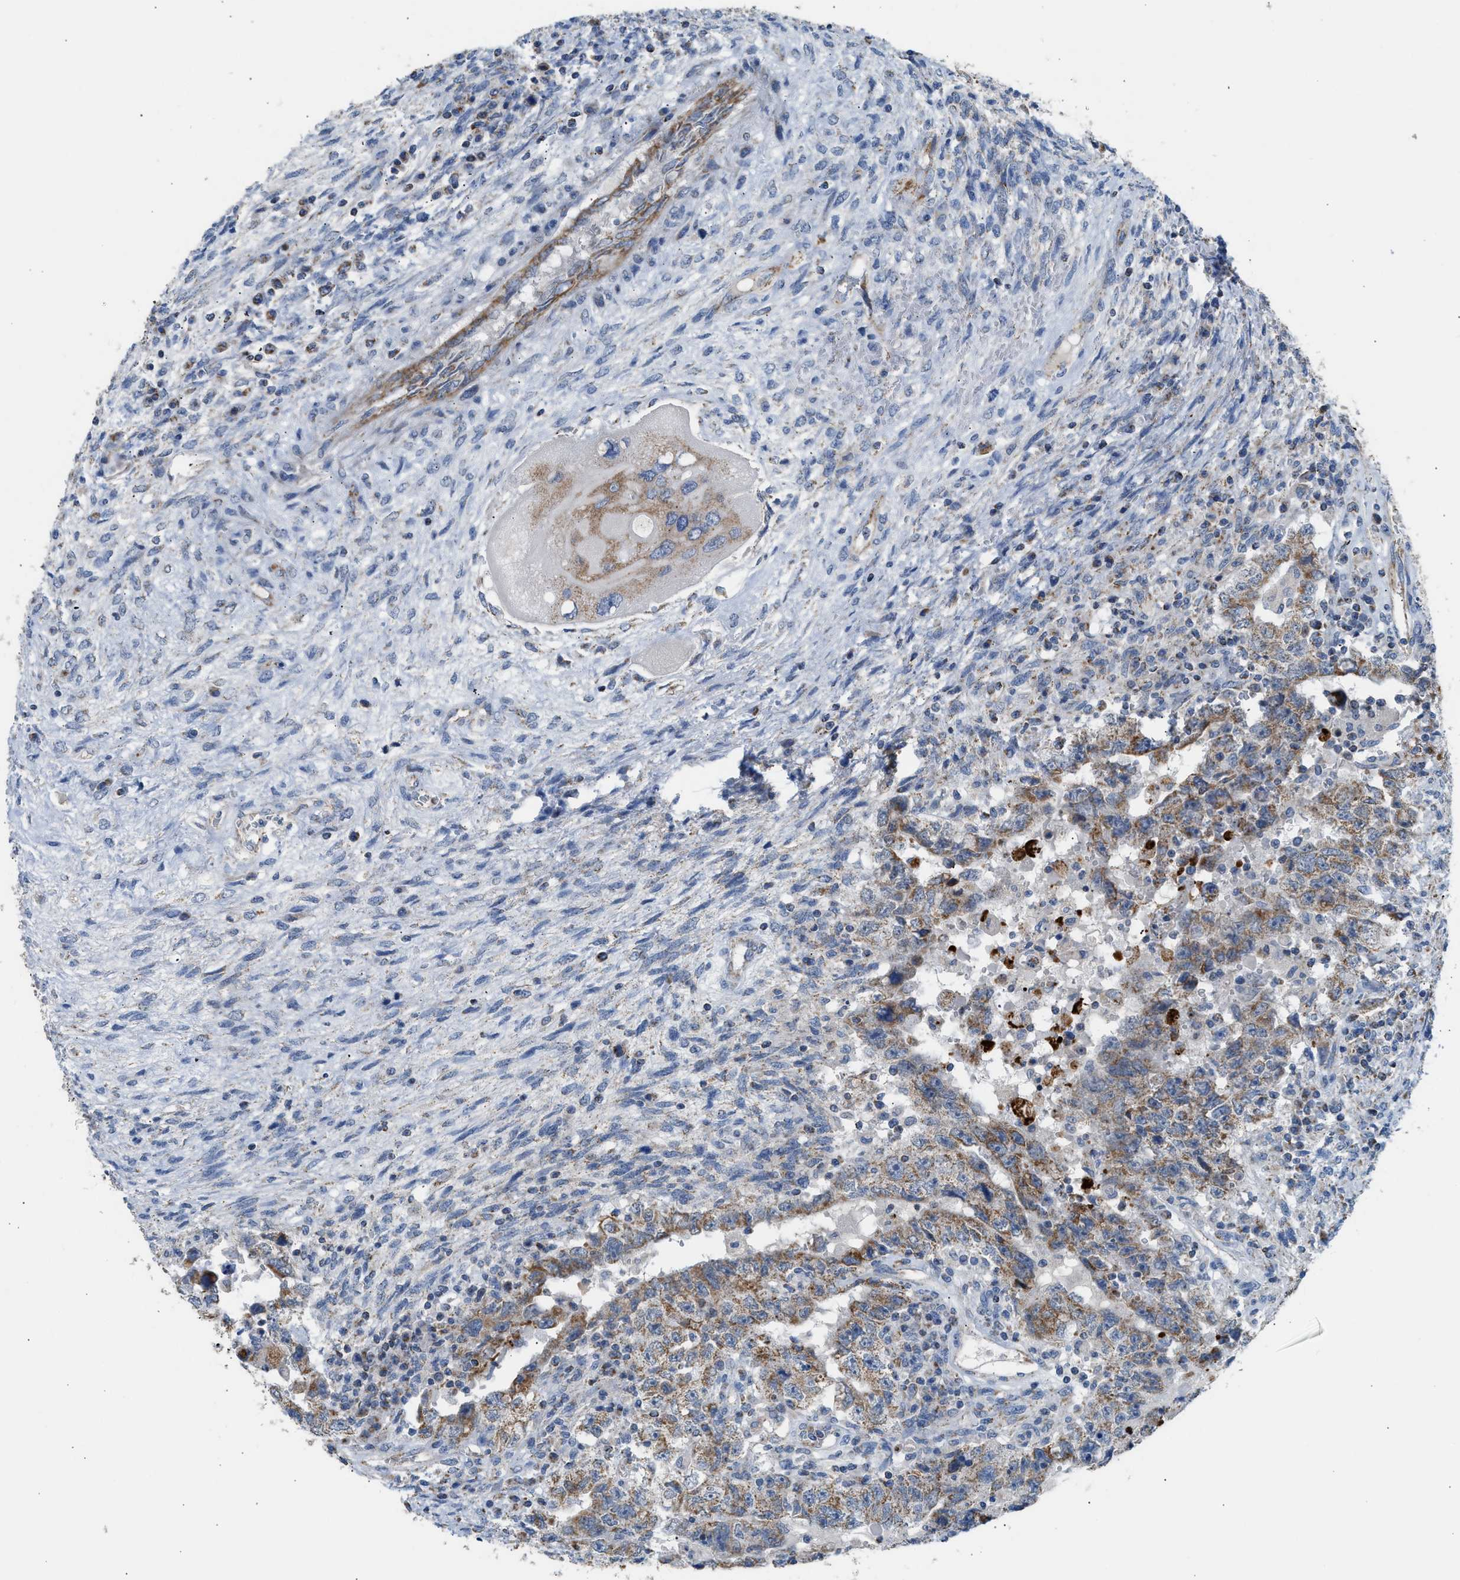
{"staining": {"intensity": "moderate", "quantity": "25%-75%", "location": "cytoplasmic/membranous"}, "tissue": "testis cancer", "cell_type": "Tumor cells", "image_type": "cancer", "snomed": [{"axis": "morphology", "description": "Carcinoma, Embryonal, NOS"}, {"axis": "topography", "description": "Testis"}], "caption": "High-magnification brightfield microscopy of testis embryonal carcinoma stained with DAB (brown) and counterstained with hematoxylin (blue). tumor cells exhibit moderate cytoplasmic/membranous staining is seen in about25%-75% of cells.", "gene": "GOT2", "patient": {"sex": "male", "age": 26}}